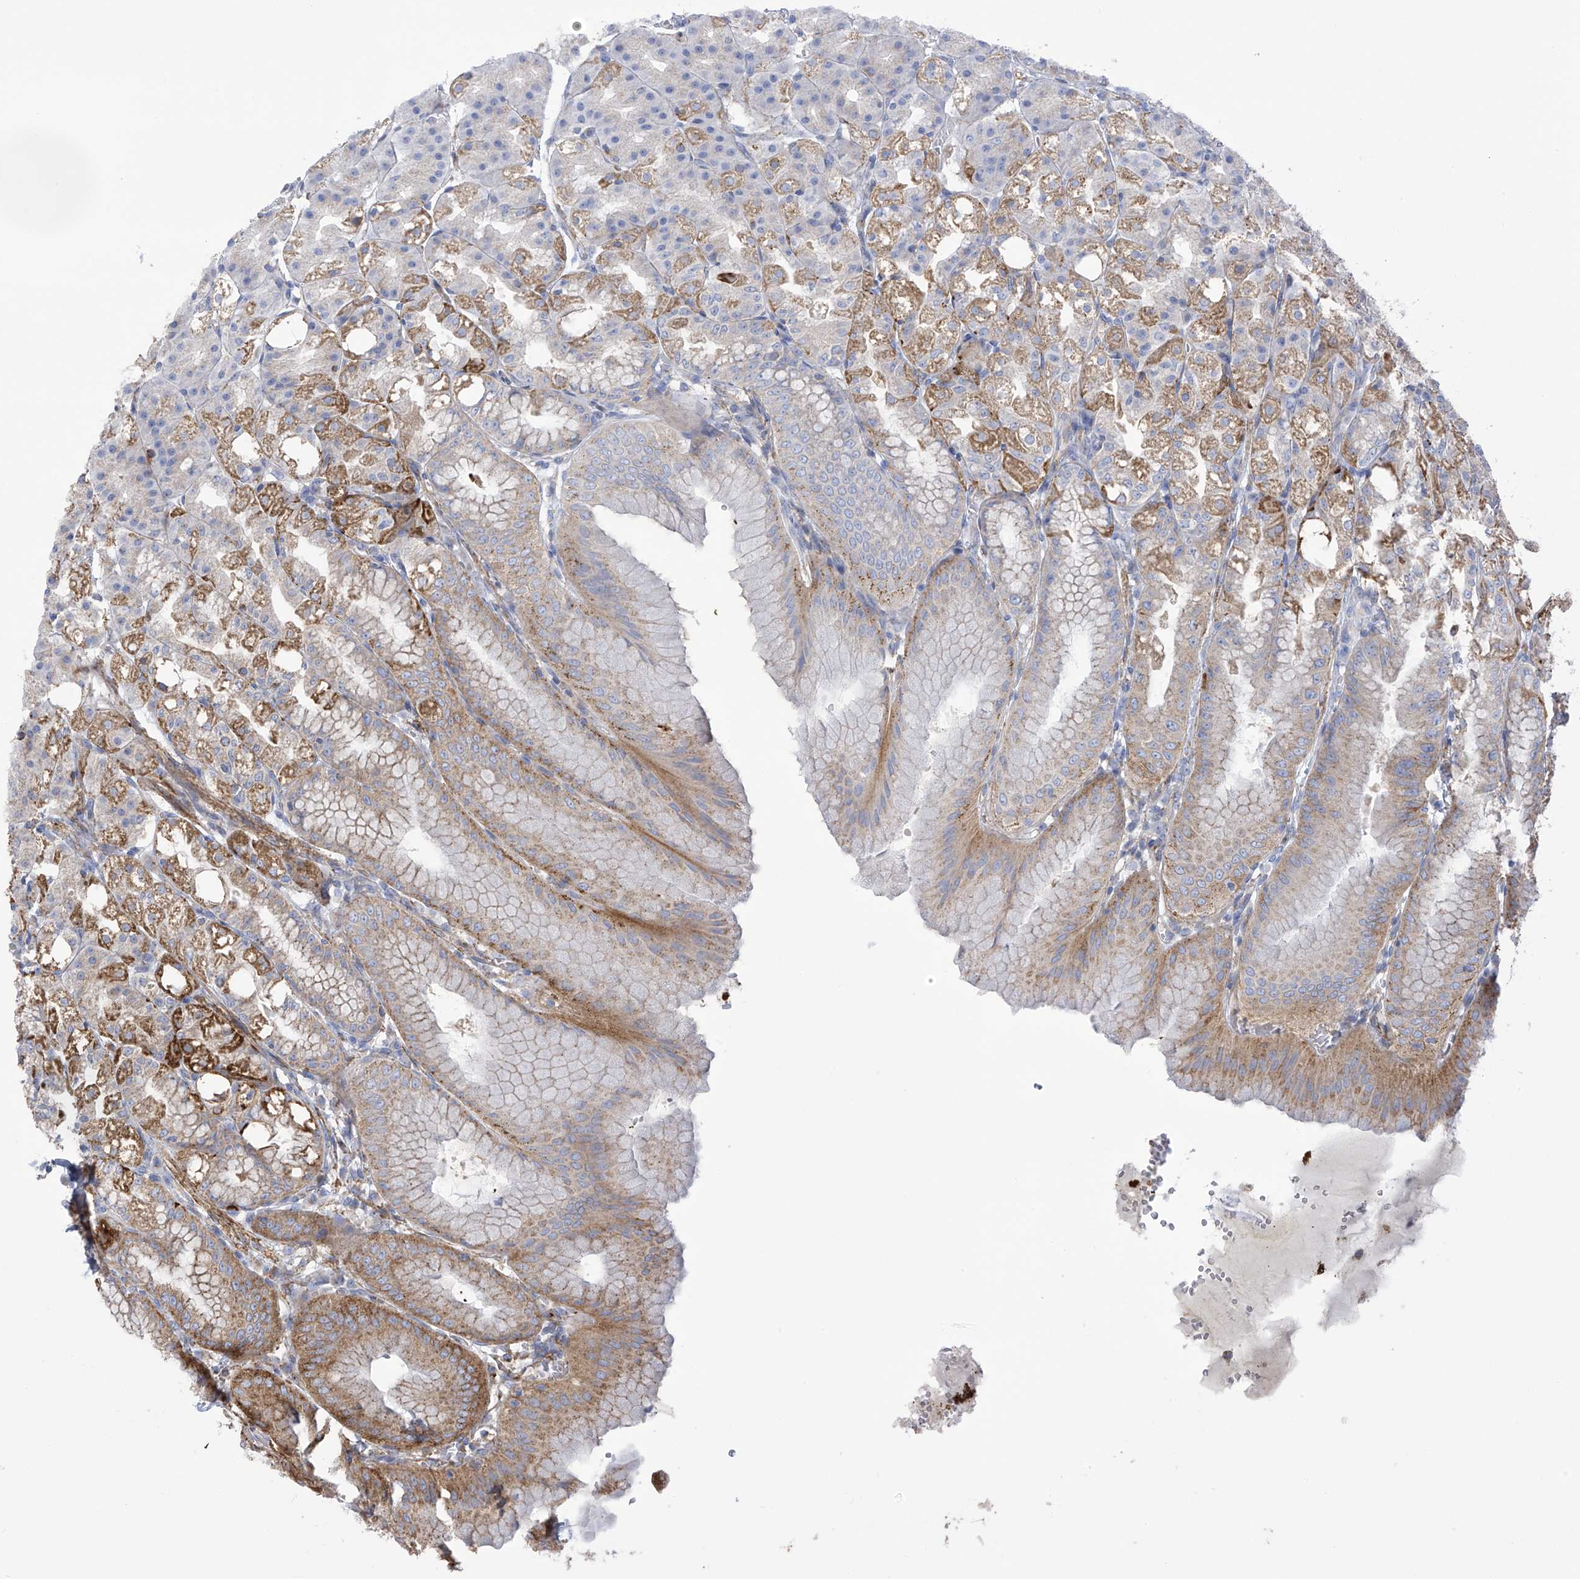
{"staining": {"intensity": "moderate", "quantity": ">75%", "location": "cytoplasmic/membranous"}, "tissue": "stomach", "cell_type": "Glandular cells", "image_type": "normal", "snomed": [{"axis": "morphology", "description": "Normal tissue, NOS"}, {"axis": "topography", "description": "Stomach, lower"}], "caption": "Brown immunohistochemical staining in normal human stomach shows moderate cytoplasmic/membranous staining in approximately >75% of glandular cells.", "gene": "ITM2B", "patient": {"sex": "male", "age": 71}}